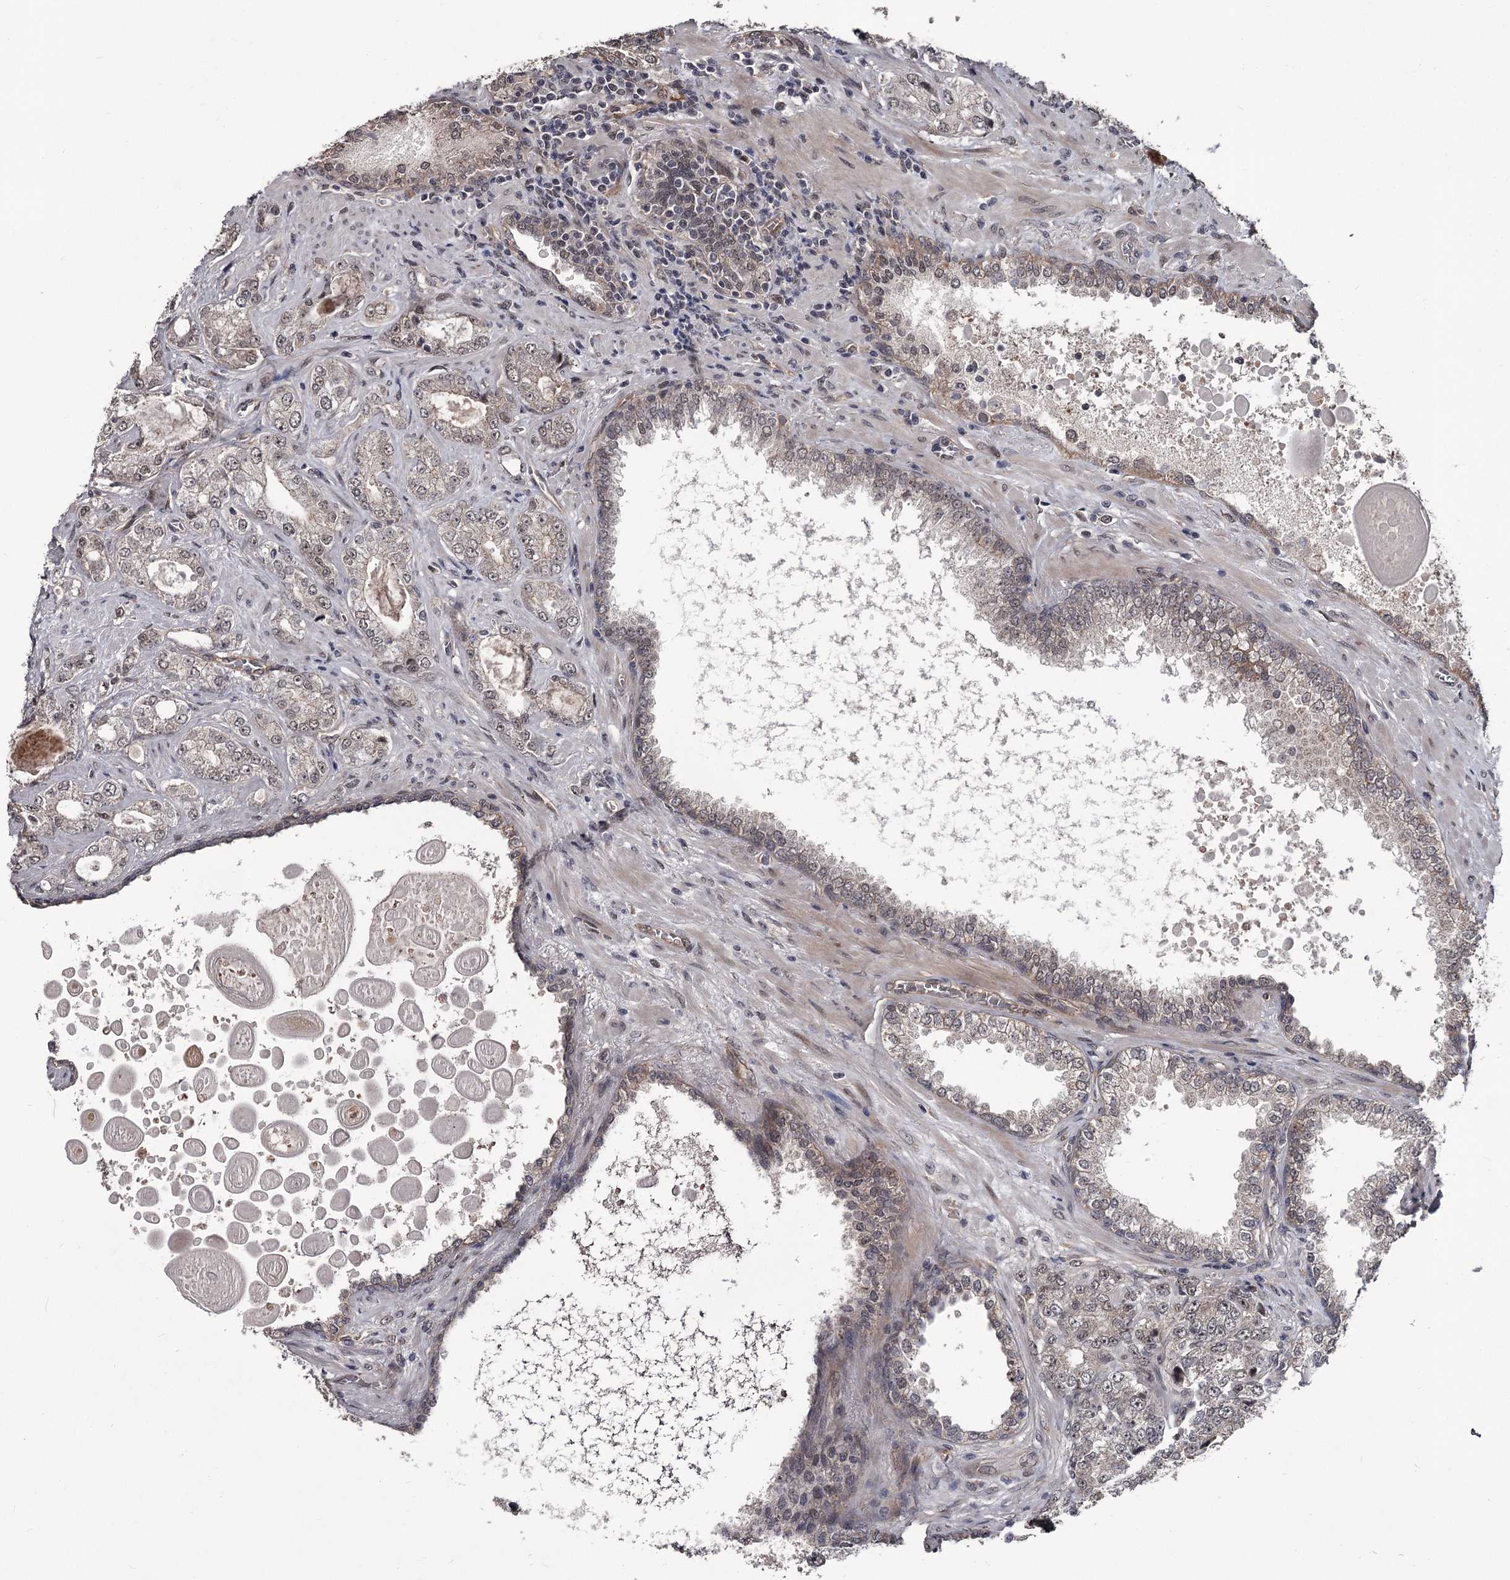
{"staining": {"intensity": "weak", "quantity": ">75%", "location": "cytoplasmic/membranous,nuclear"}, "tissue": "prostate cancer", "cell_type": "Tumor cells", "image_type": "cancer", "snomed": [{"axis": "morphology", "description": "Normal tissue, NOS"}, {"axis": "morphology", "description": "Adenocarcinoma, High grade"}, {"axis": "topography", "description": "Prostate"}], "caption": "Prostate high-grade adenocarcinoma stained for a protein (brown) reveals weak cytoplasmic/membranous and nuclear positive positivity in approximately >75% of tumor cells.", "gene": "CDC42EP2", "patient": {"sex": "male", "age": 83}}